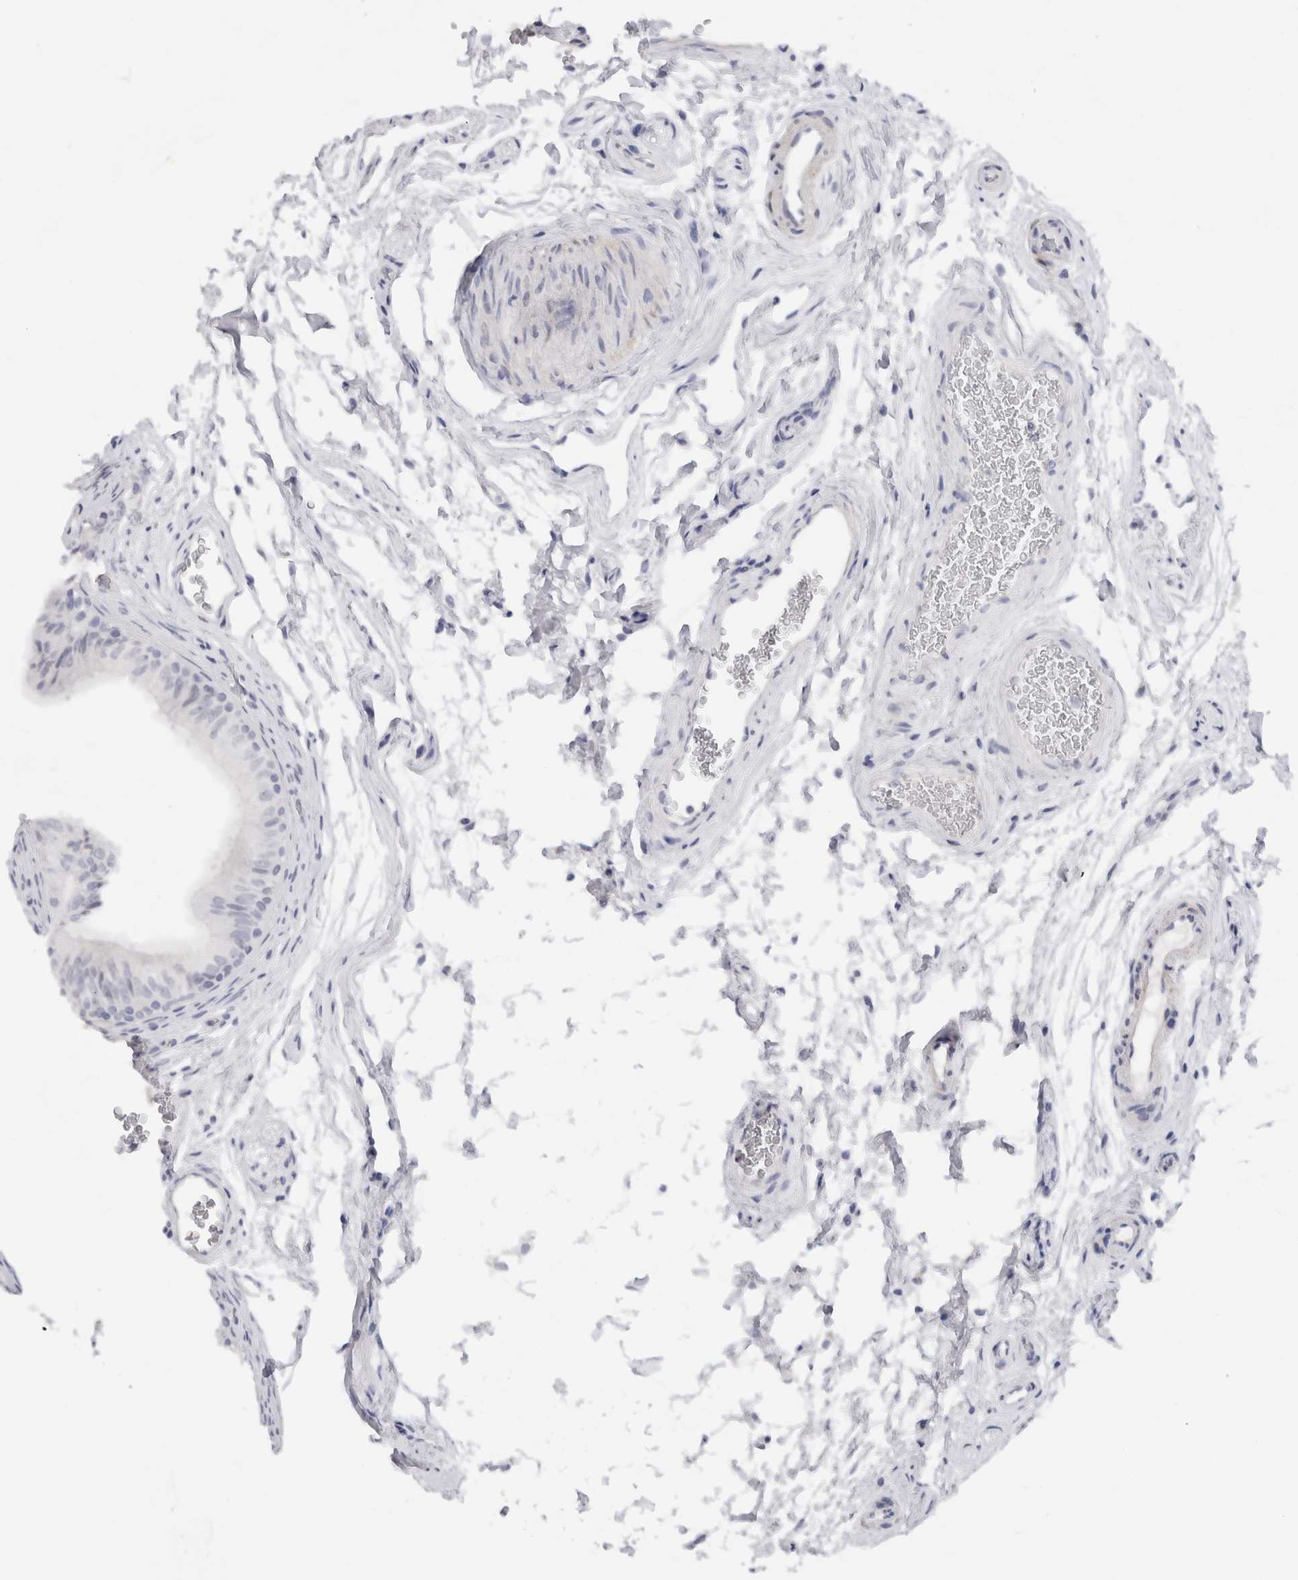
{"staining": {"intensity": "negative", "quantity": "none", "location": "none"}, "tissue": "epididymis", "cell_type": "Glandular cells", "image_type": "normal", "snomed": [{"axis": "morphology", "description": "Normal tissue, NOS"}, {"axis": "topography", "description": "Epididymis"}], "caption": "The immunohistochemistry micrograph has no significant expression in glandular cells of epididymis.", "gene": "C9orf50", "patient": {"sex": "male", "age": 36}}